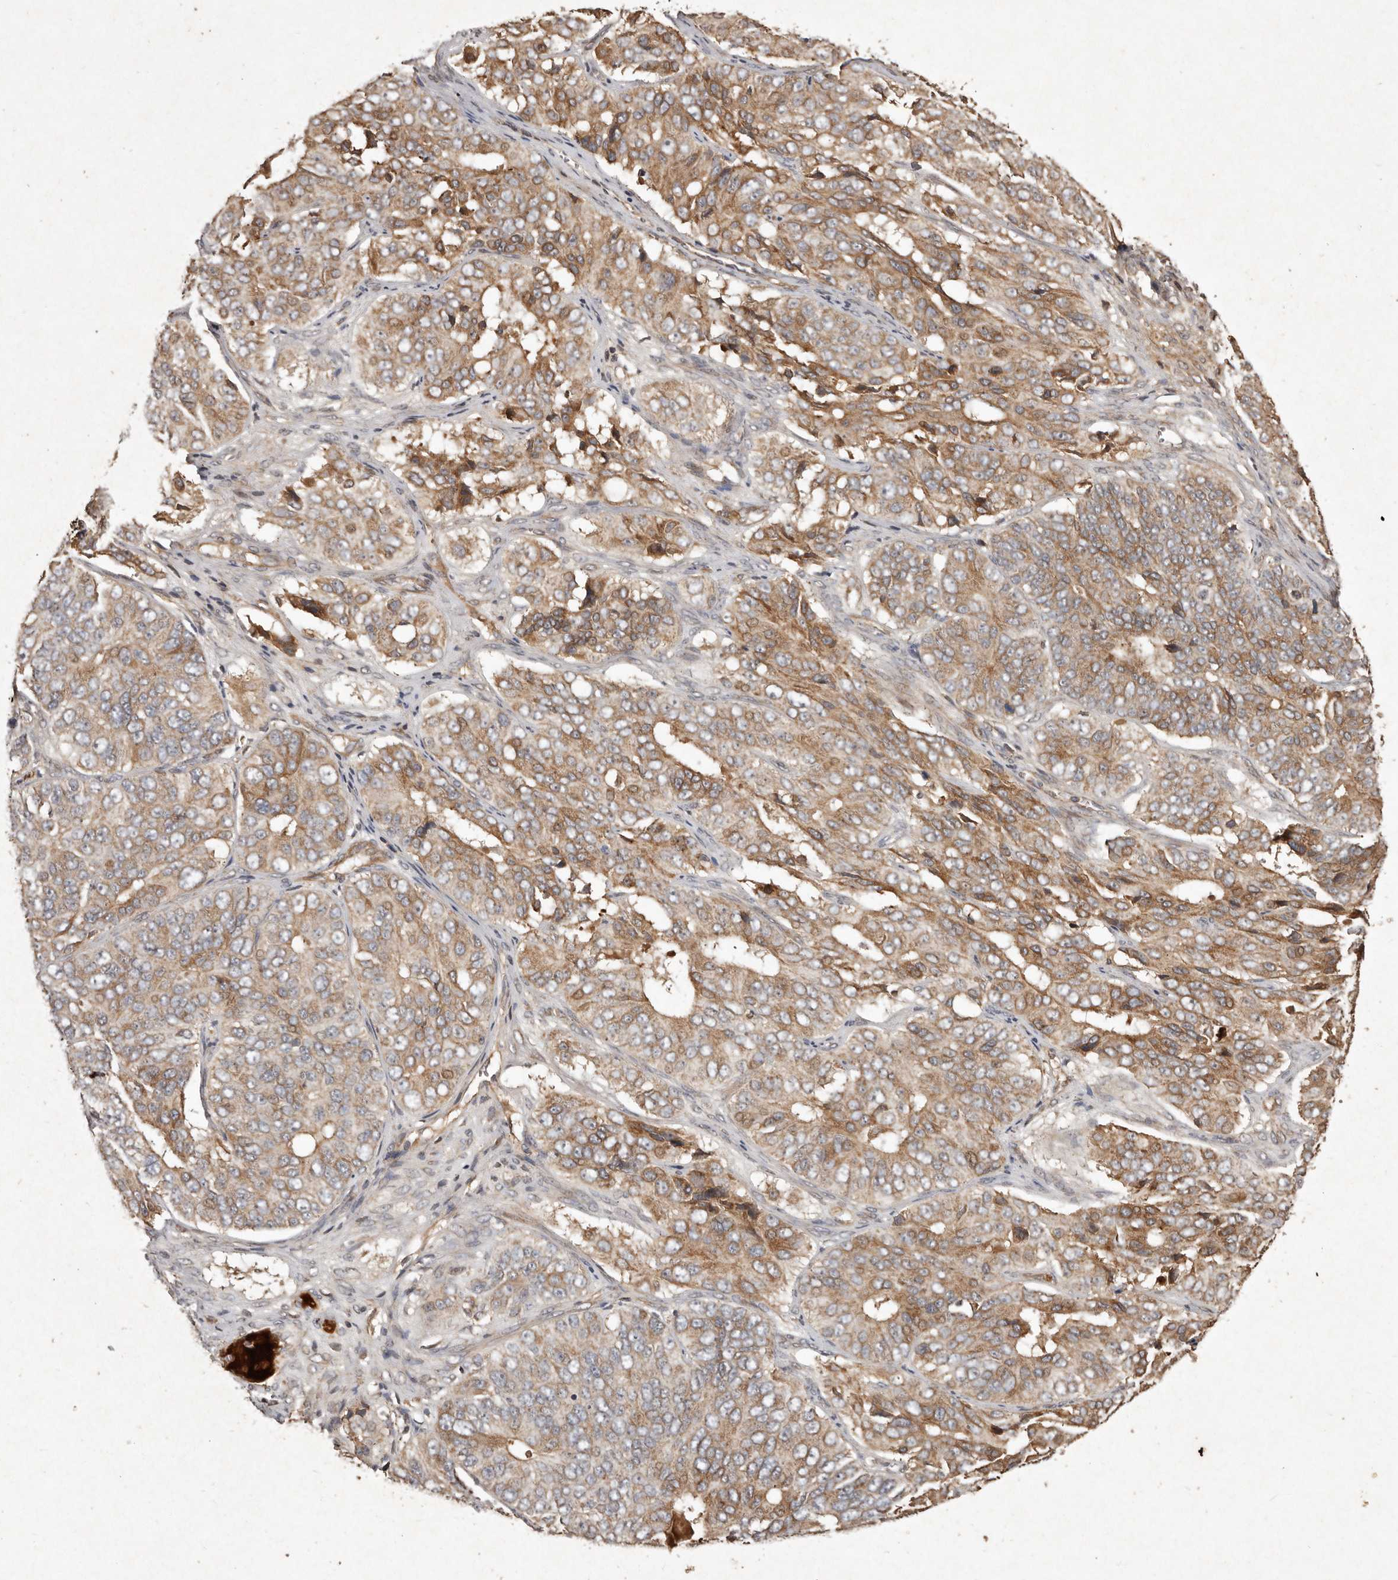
{"staining": {"intensity": "moderate", "quantity": ">75%", "location": "cytoplasmic/membranous"}, "tissue": "ovarian cancer", "cell_type": "Tumor cells", "image_type": "cancer", "snomed": [{"axis": "morphology", "description": "Carcinoma, endometroid"}, {"axis": "topography", "description": "Ovary"}], "caption": "Moderate cytoplasmic/membranous protein expression is appreciated in approximately >75% of tumor cells in endometroid carcinoma (ovarian).", "gene": "SEMA3A", "patient": {"sex": "female", "age": 51}}